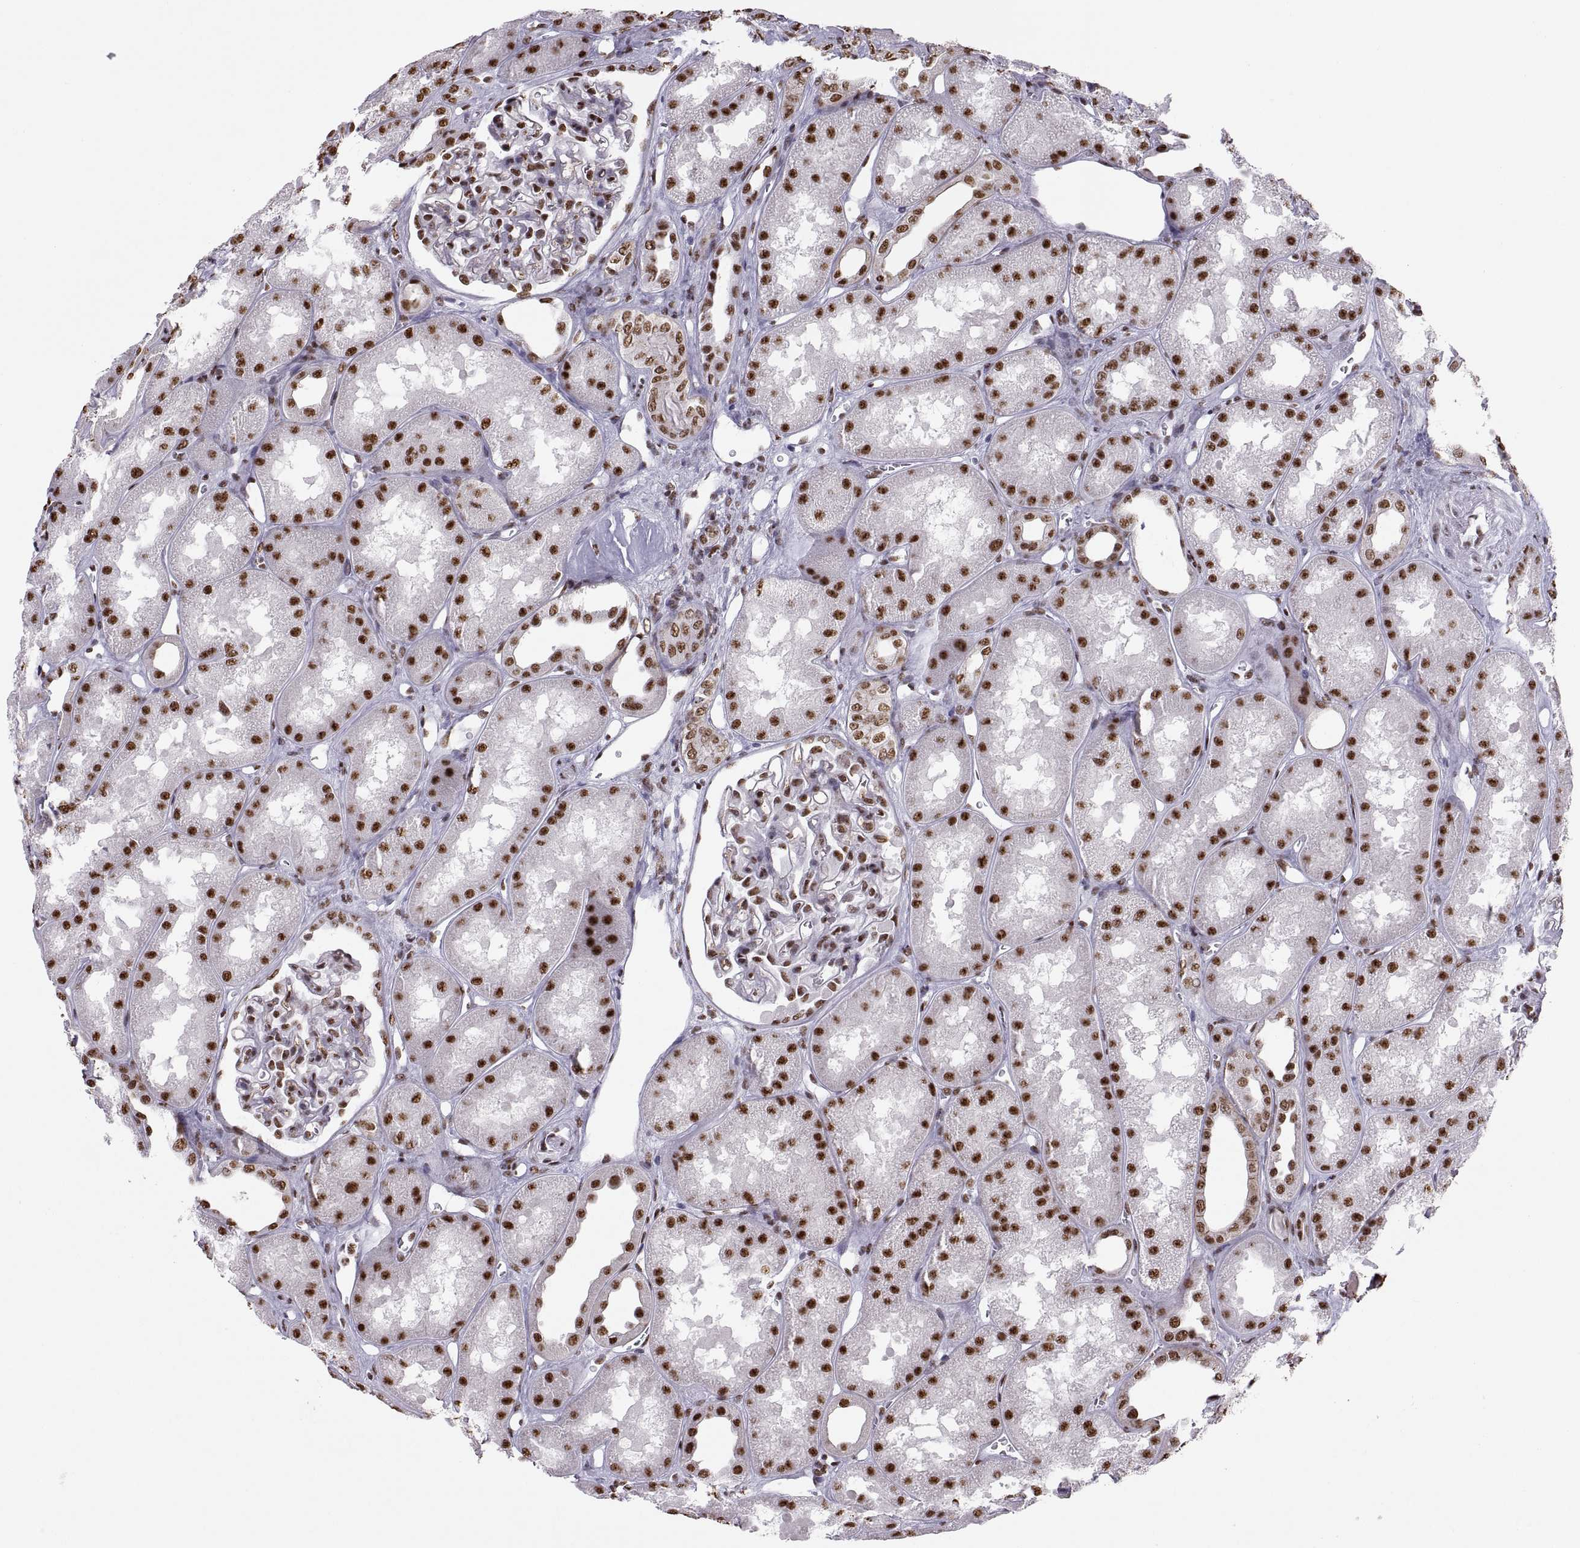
{"staining": {"intensity": "moderate", "quantity": "25%-75%", "location": "nuclear"}, "tissue": "kidney", "cell_type": "Cells in glomeruli", "image_type": "normal", "snomed": [{"axis": "morphology", "description": "Normal tissue, NOS"}, {"axis": "topography", "description": "Kidney"}], "caption": "The image displays staining of benign kidney, revealing moderate nuclear protein staining (brown color) within cells in glomeruli. Nuclei are stained in blue.", "gene": "SNAI1", "patient": {"sex": "male", "age": 61}}